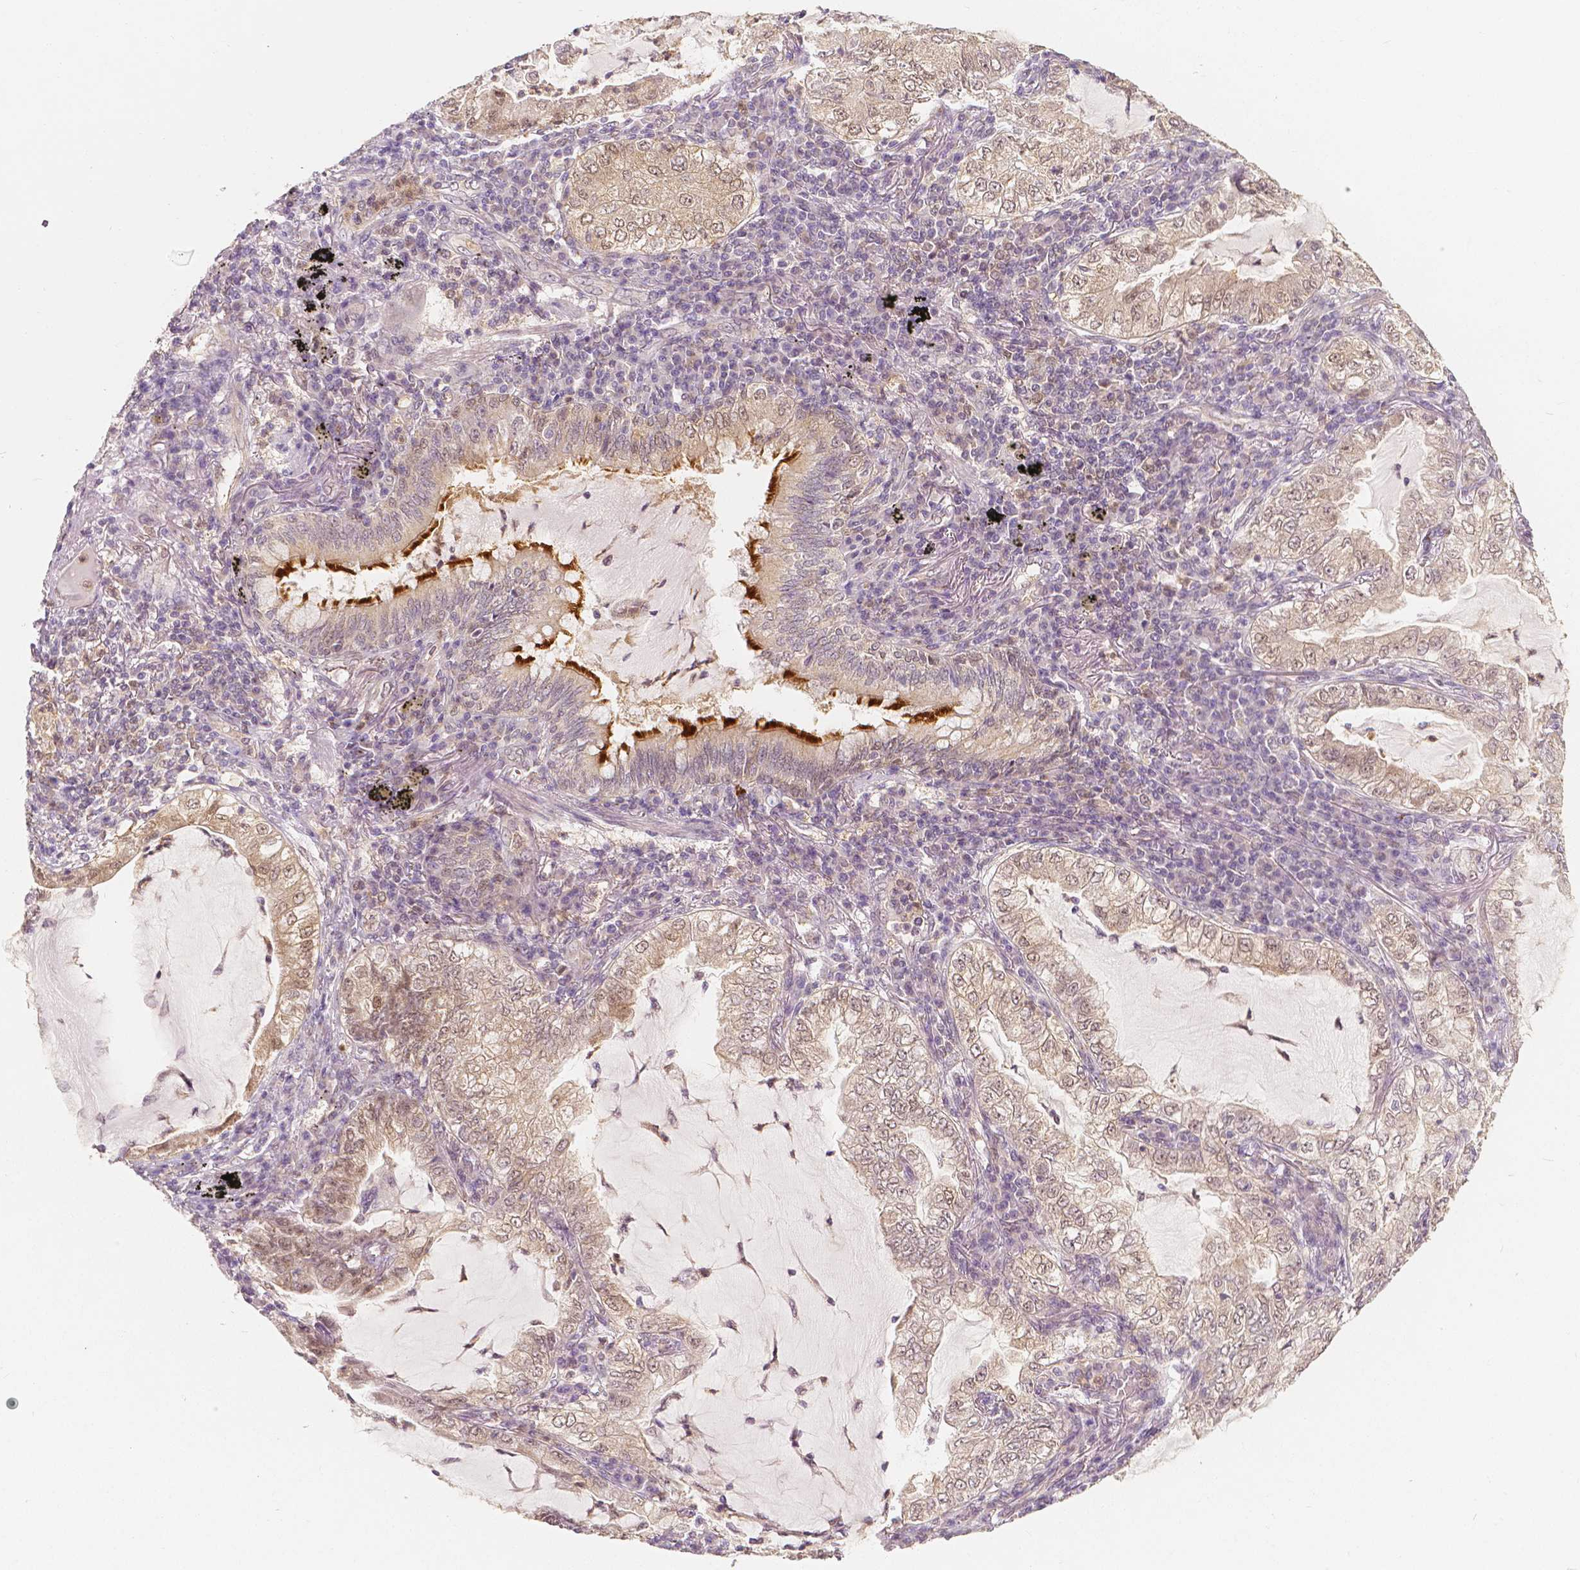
{"staining": {"intensity": "weak", "quantity": ">75%", "location": "cytoplasmic/membranous,nuclear"}, "tissue": "lung cancer", "cell_type": "Tumor cells", "image_type": "cancer", "snomed": [{"axis": "morphology", "description": "Adenocarcinoma, NOS"}, {"axis": "topography", "description": "Lung"}], "caption": "Adenocarcinoma (lung) was stained to show a protein in brown. There is low levels of weak cytoplasmic/membranous and nuclear positivity in approximately >75% of tumor cells.", "gene": "NAPRT", "patient": {"sex": "female", "age": 73}}